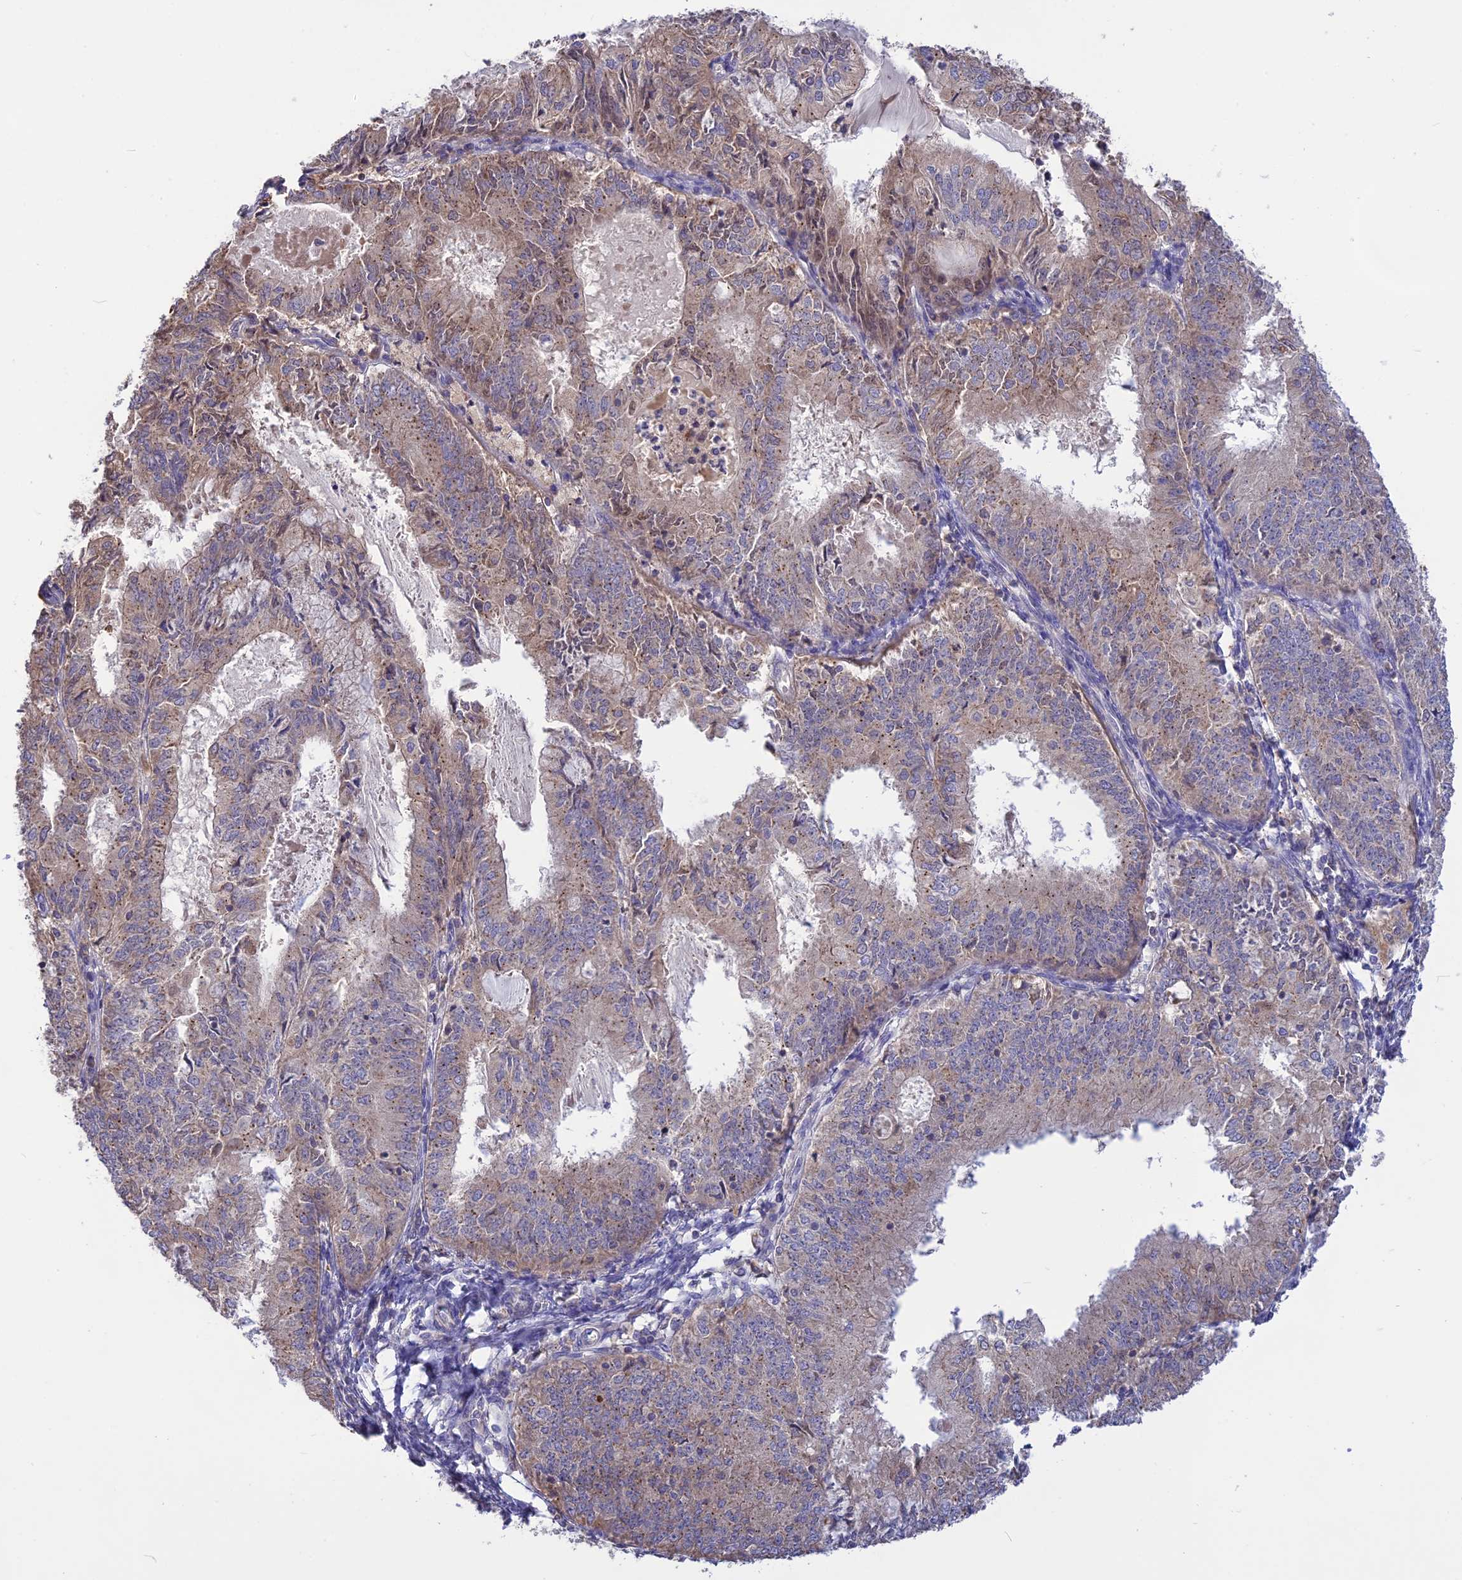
{"staining": {"intensity": "weak", "quantity": "<25%", "location": "cytoplasmic/membranous"}, "tissue": "endometrial cancer", "cell_type": "Tumor cells", "image_type": "cancer", "snomed": [{"axis": "morphology", "description": "Adenocarcinoma, NOS"}, {"axis": "topography", "description": "Endometrium"}], "caption": "This is a photomicrograph of immunohistochemistry (IHC) staining of endometrial cancer, which shows no positivity in tumor cells.", "gene": "NUDT8", "patient": {"sex": "female", "age": 57}}